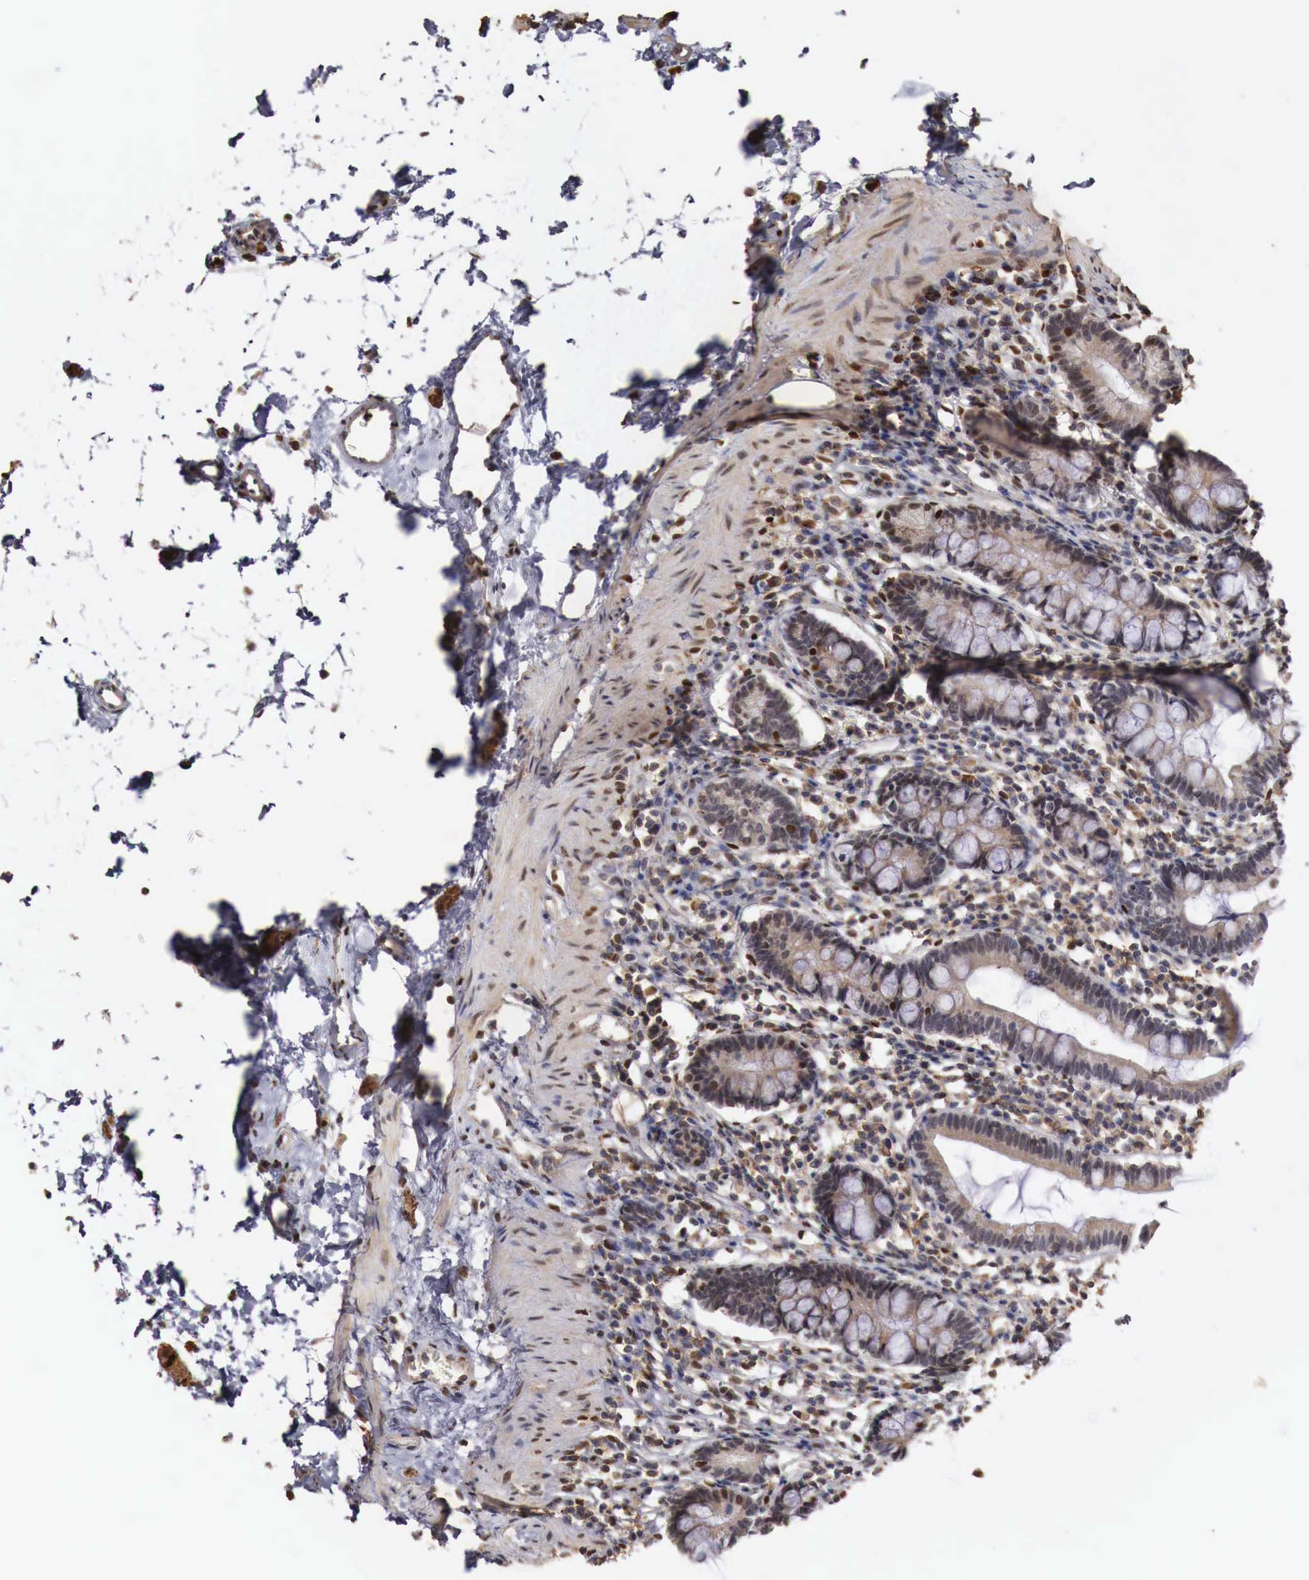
{"staining": {"intensity": "negative", "quantity": "none", "location": "none"}, "tissue": "small intestine", "cell_type": "Glandular cells", "image_type": "normal", "snomed": [{"axis": "morphology", "description": "Normal tissue, NOS"}, {"axis": "topography", "description": "Small intestine"}], "caption": "The image exhibits no staining of glandular cells in benign small intestine.", "gene": "KHDRBS2", "patient": {"sex": "female", "age": 37}}